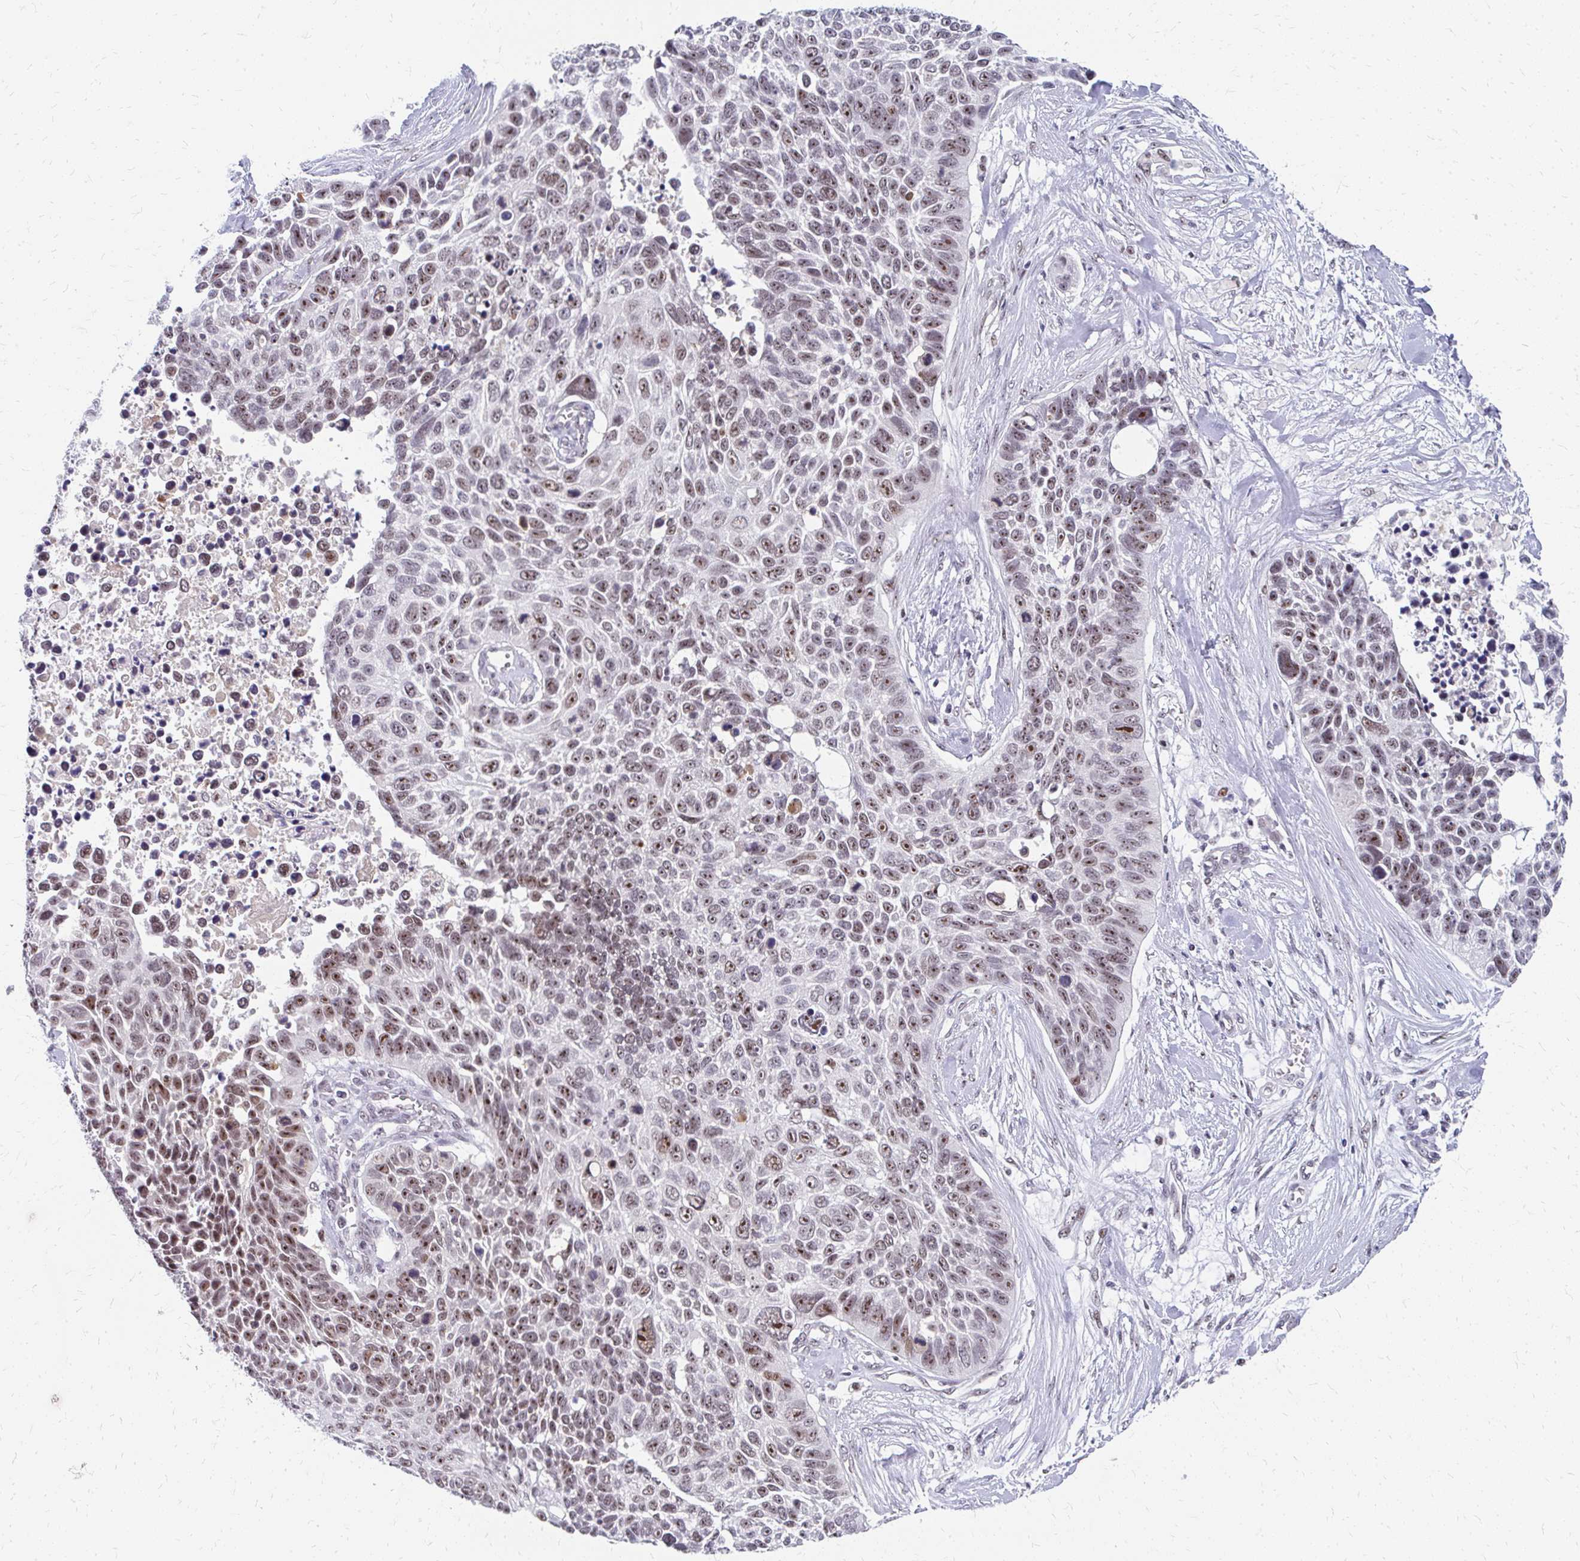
{"staining": {"intensity": "moderate", "quantity": ">75%", "location": "nuclear"}, "tissue": "lung cancer", "cell_type": "Tumor cells", "image_type": "cancer", "snomed": [{"axis": "morphology", "description": "Squamous cell carcinoma, NOS"}, {"axis": "topography", "description": "Lung"}], "caption": "Lung squamous cell carcinoma was stained to show a protein in brown. There is medium levels of moderate nuclear positivity in about >75% of tumor cells.", "gene": "GTF2H1", "patient": {"sex": "male", "age": 62}}